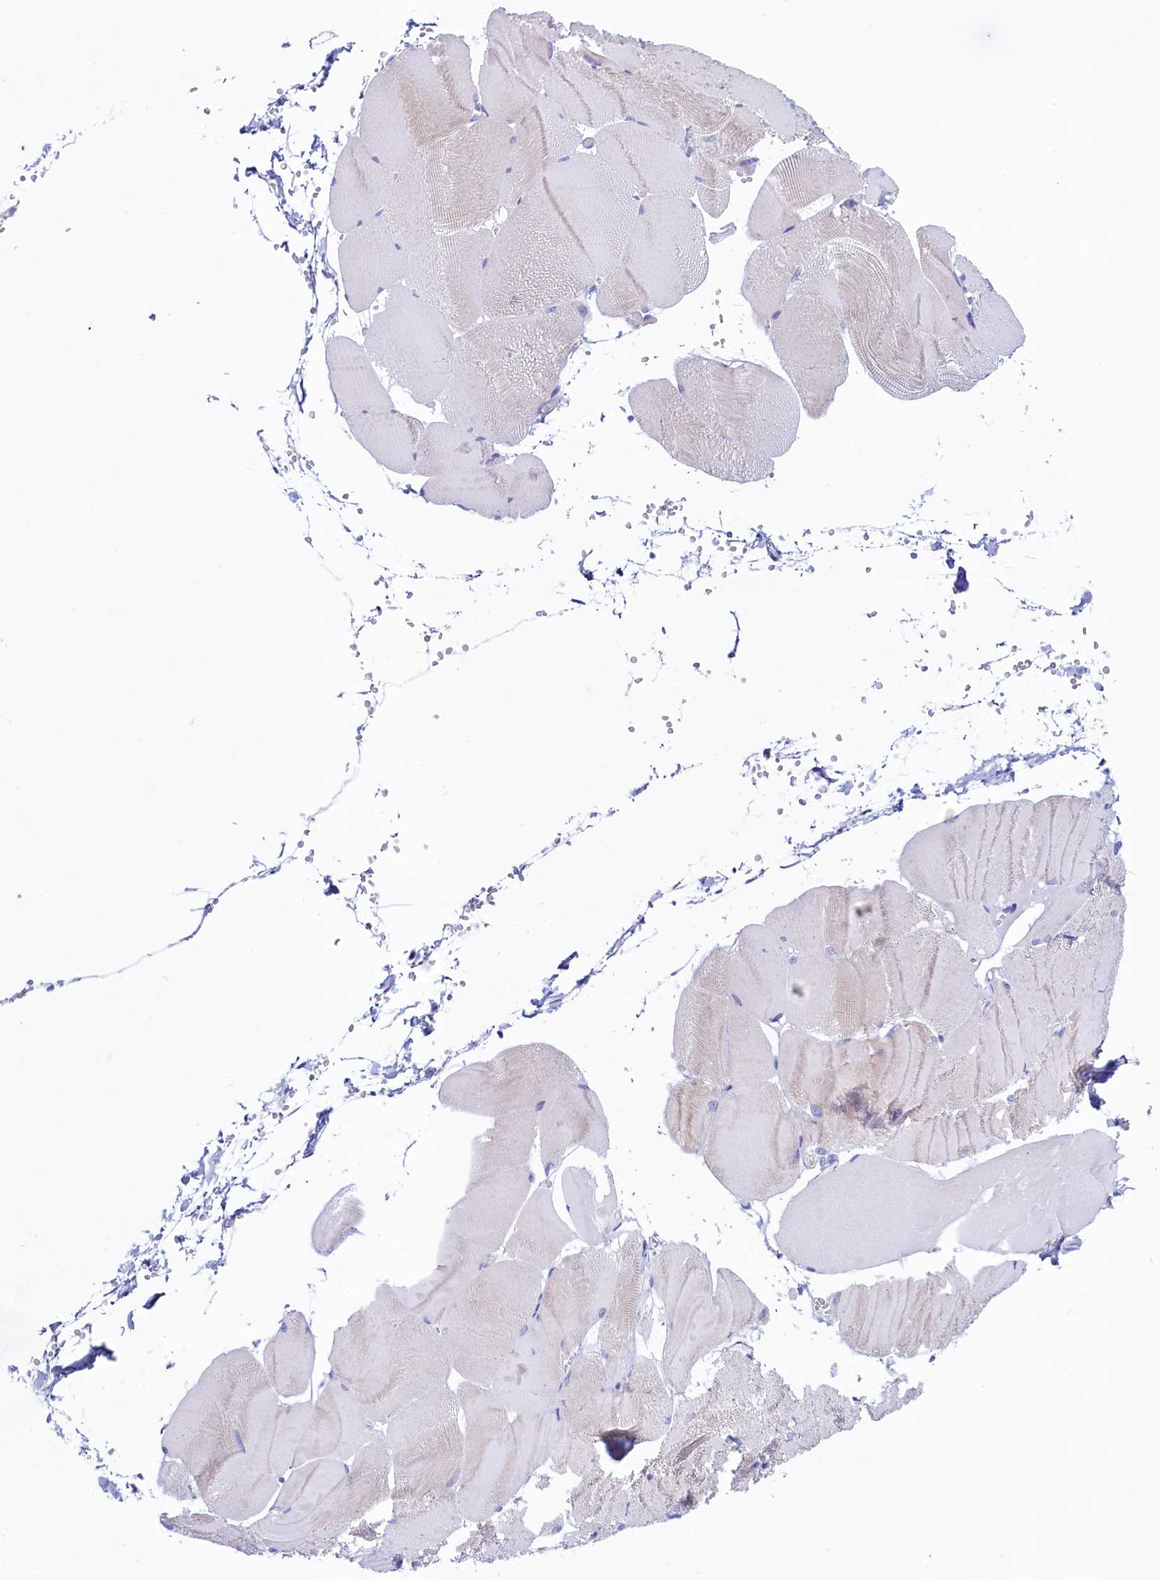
{"staining": {"intensity": "negative", "quantity": "none", "location": "none"}, "tissue": "skeletal muscle", "cell_type": "Myocytes", "image_type": "normal", "snomed": [{"axis": "morphology", "description": "Normal tissue, NOS"}, {"axis": "morphology", "description": "Basal cell carcinoma"}, {"axis": "topography", "description": "Skeletal muscle"}], "caption": "Benign skeletal muscle was stained to show a protein in brown. There is no significant staining in myocytes. Brightfield microscopy of immunohistochemistry stained with DAB (brown) and hematoxylin (blue), captured at high magnification.", "gene": "KRBOX5", "patient": {"sex": "female", "age": 64}}